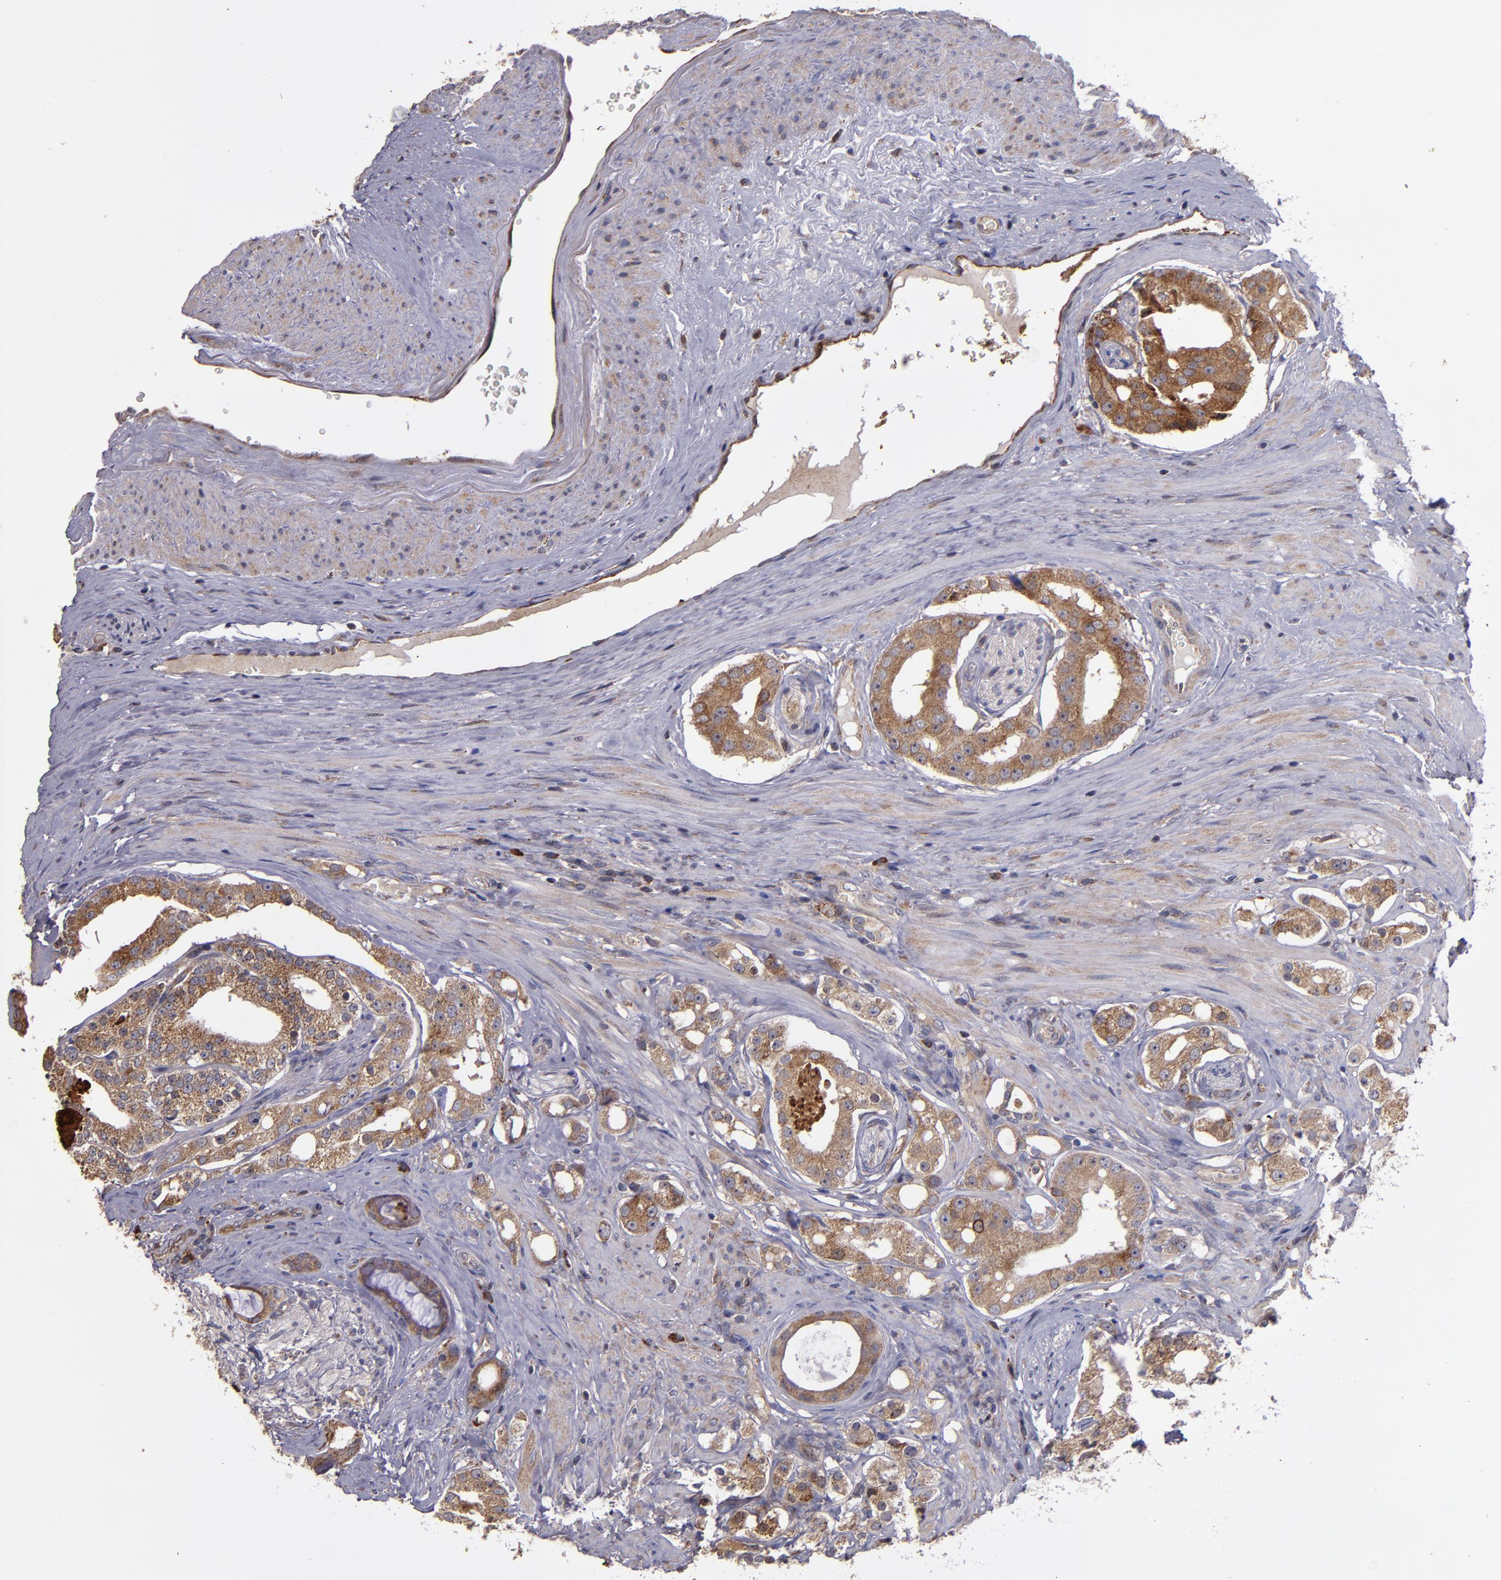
{"staining": {"intensity": "moderate", "quantity": ">75%", "location": "cytoplasmic/membranous"}, "tissue": "prostate cancer", "cell_type": "Tumor cells", "image_type": "cancer", "snomed": [{"axis": "morphology", "description": "Adenocarcinoma, High grade"}, {"axis": "topography", "description": "Prostate"}], "caption": "This micrograph shows prostate high-grade adenocarcinoma stained with immunohistochemistry to label a protein in brown. The cytoplasmic/membranous of tumor cells show moderate positivity for the protein. Nuclei are counter-stained blue.", "gene": "IFIH1", "patient": {"sex": "male", "age": 68}}